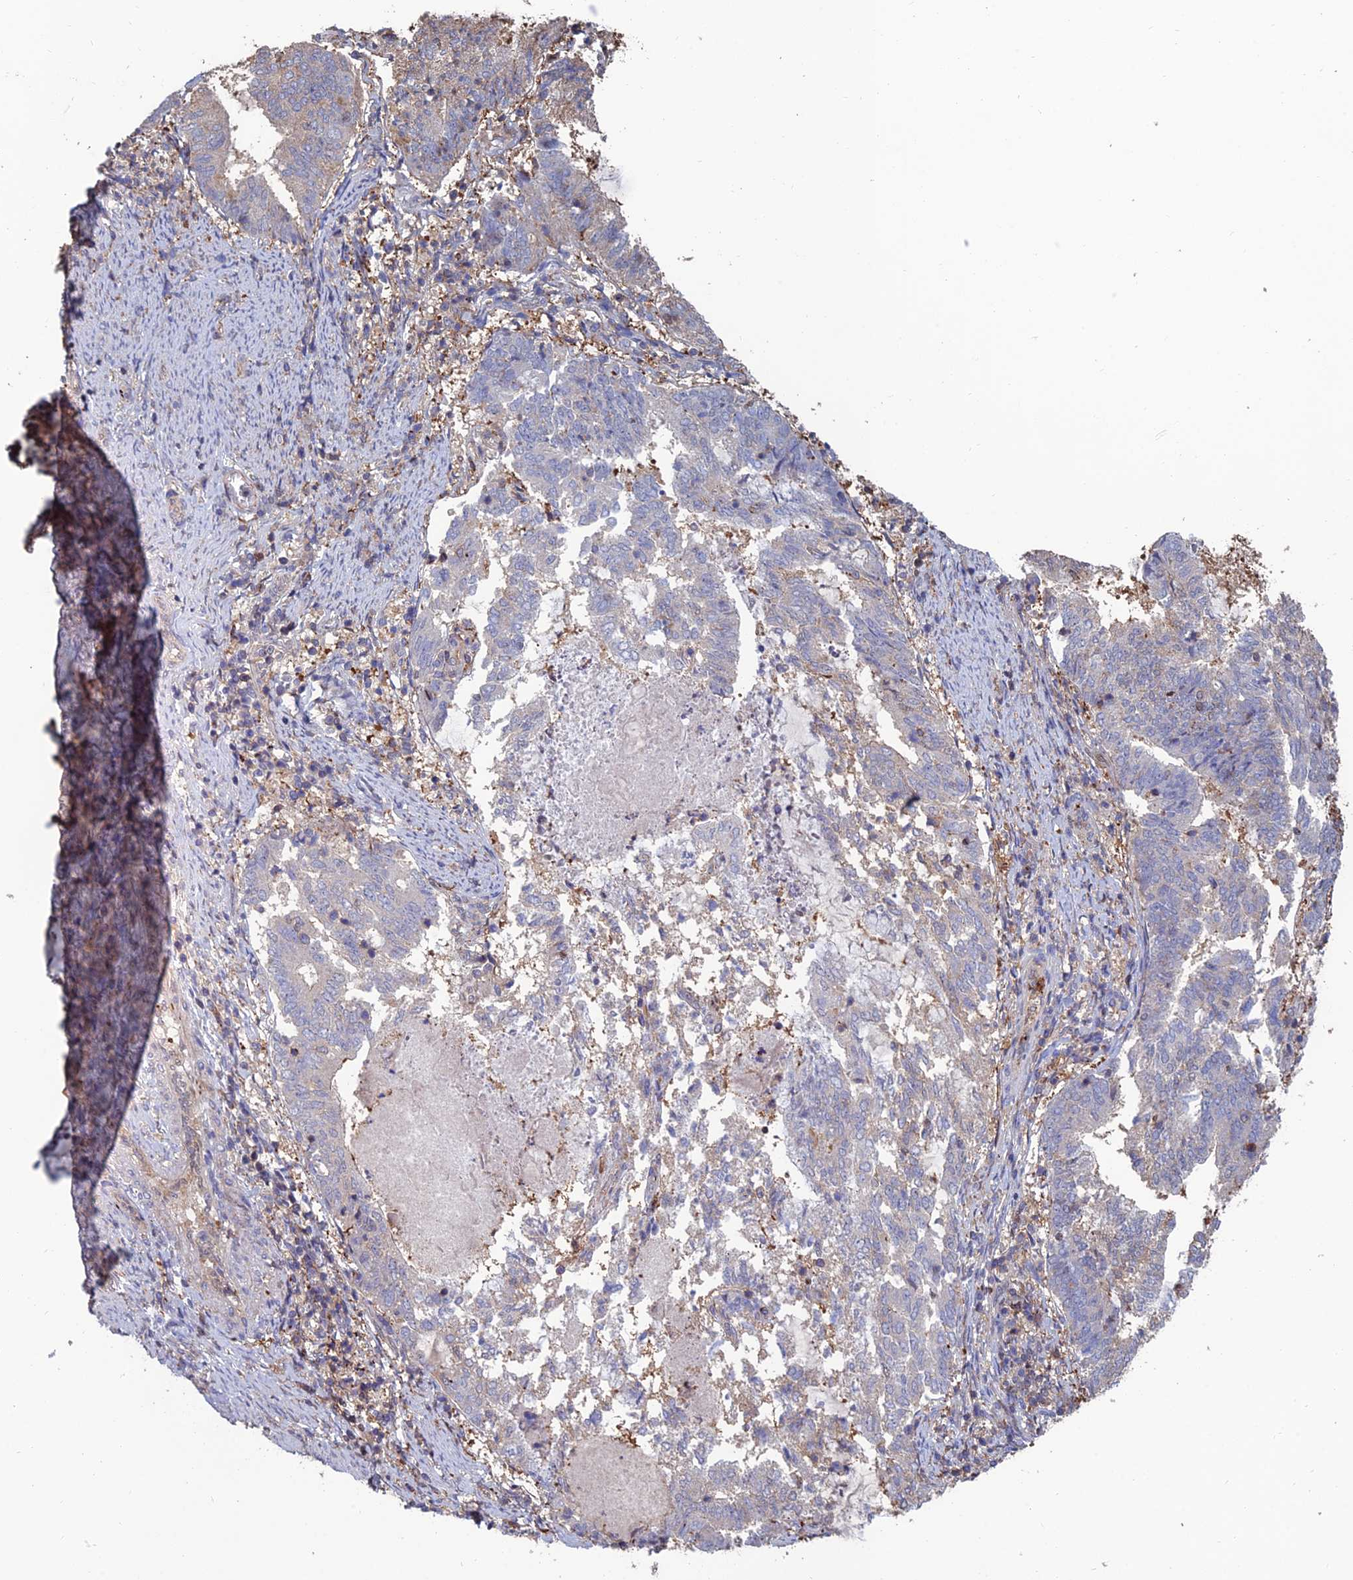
{"staining": {"intensity": "negative", "quantity": "none", "location": "none"}, "tissue": "endometrial cancer", "cell_type": "Tumor cells", "image_type": "cancer", "snomed": [{"axis": "morphology", "description": "Adenocarcinoma, NOS"}, {"axis": "topography", "description": "Endometrium"}], "caption": "Tumor cells are negative for protein expression in human endometrial cancer. The staining was performed using DAB (3,3'-diaminobenzidine) to visualize the protein expression in brown, while the nuclei were stained in blue with hematoxylin (Magnification: 20x).", "gene": "C15orf62", "patient": {"sex": "female", "age": 80}}